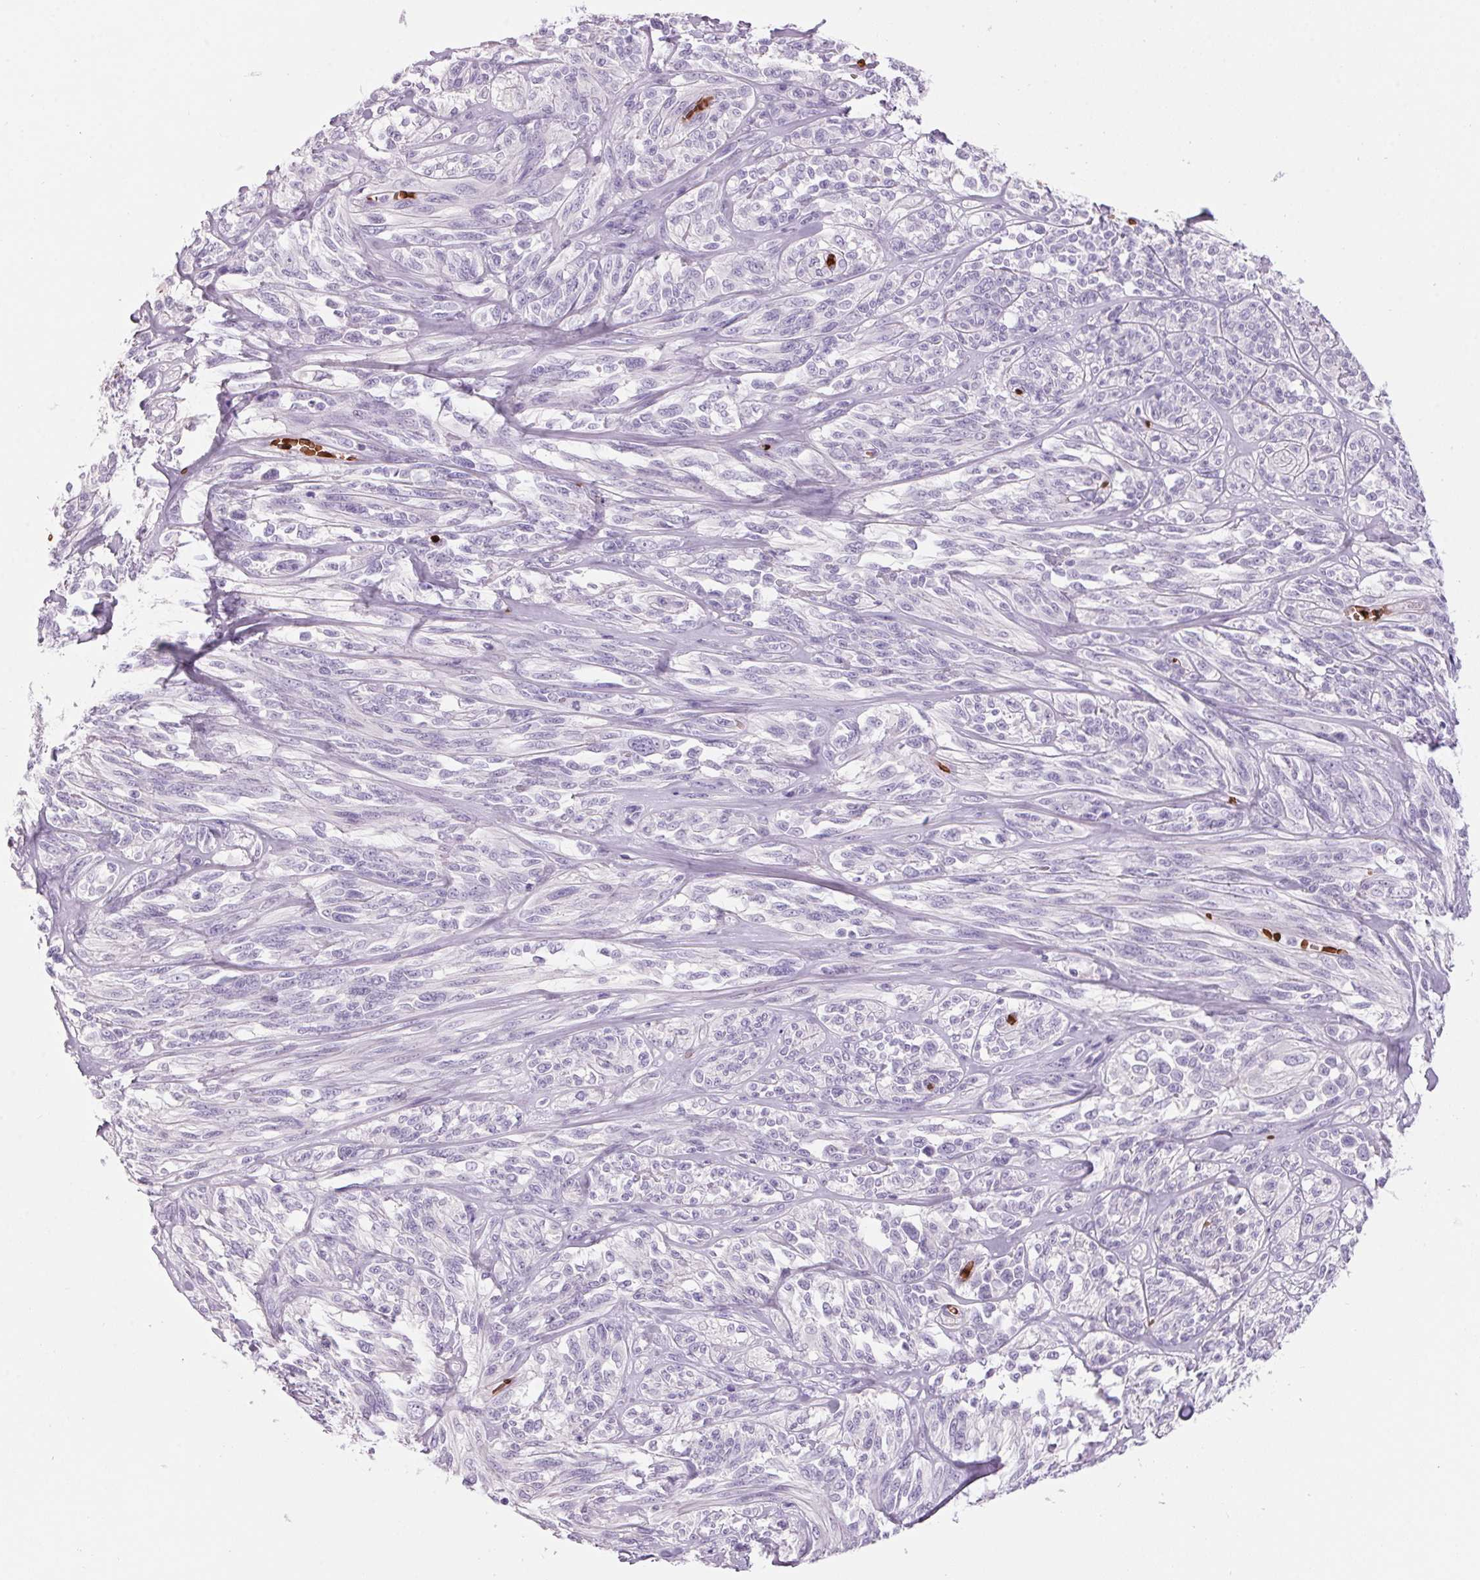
{"staining": {"intensity": "negative", "quantity": "none", "location": "none"}, "tissue": "melanoma", "cell_type": "Tumor cells", "image_type": "cancer", "snomed": [{"axis": "morphology", "description": "Malignant melanoma, NOS"}, {"axis": "topography", "description": "Skin"}], "caption": "Malignant melanoma was stained to show a protein in brown. There is no significant staining in tumor cells.", "gene": "HBQ1", "patient": {"sex": "female", "age": 91}}